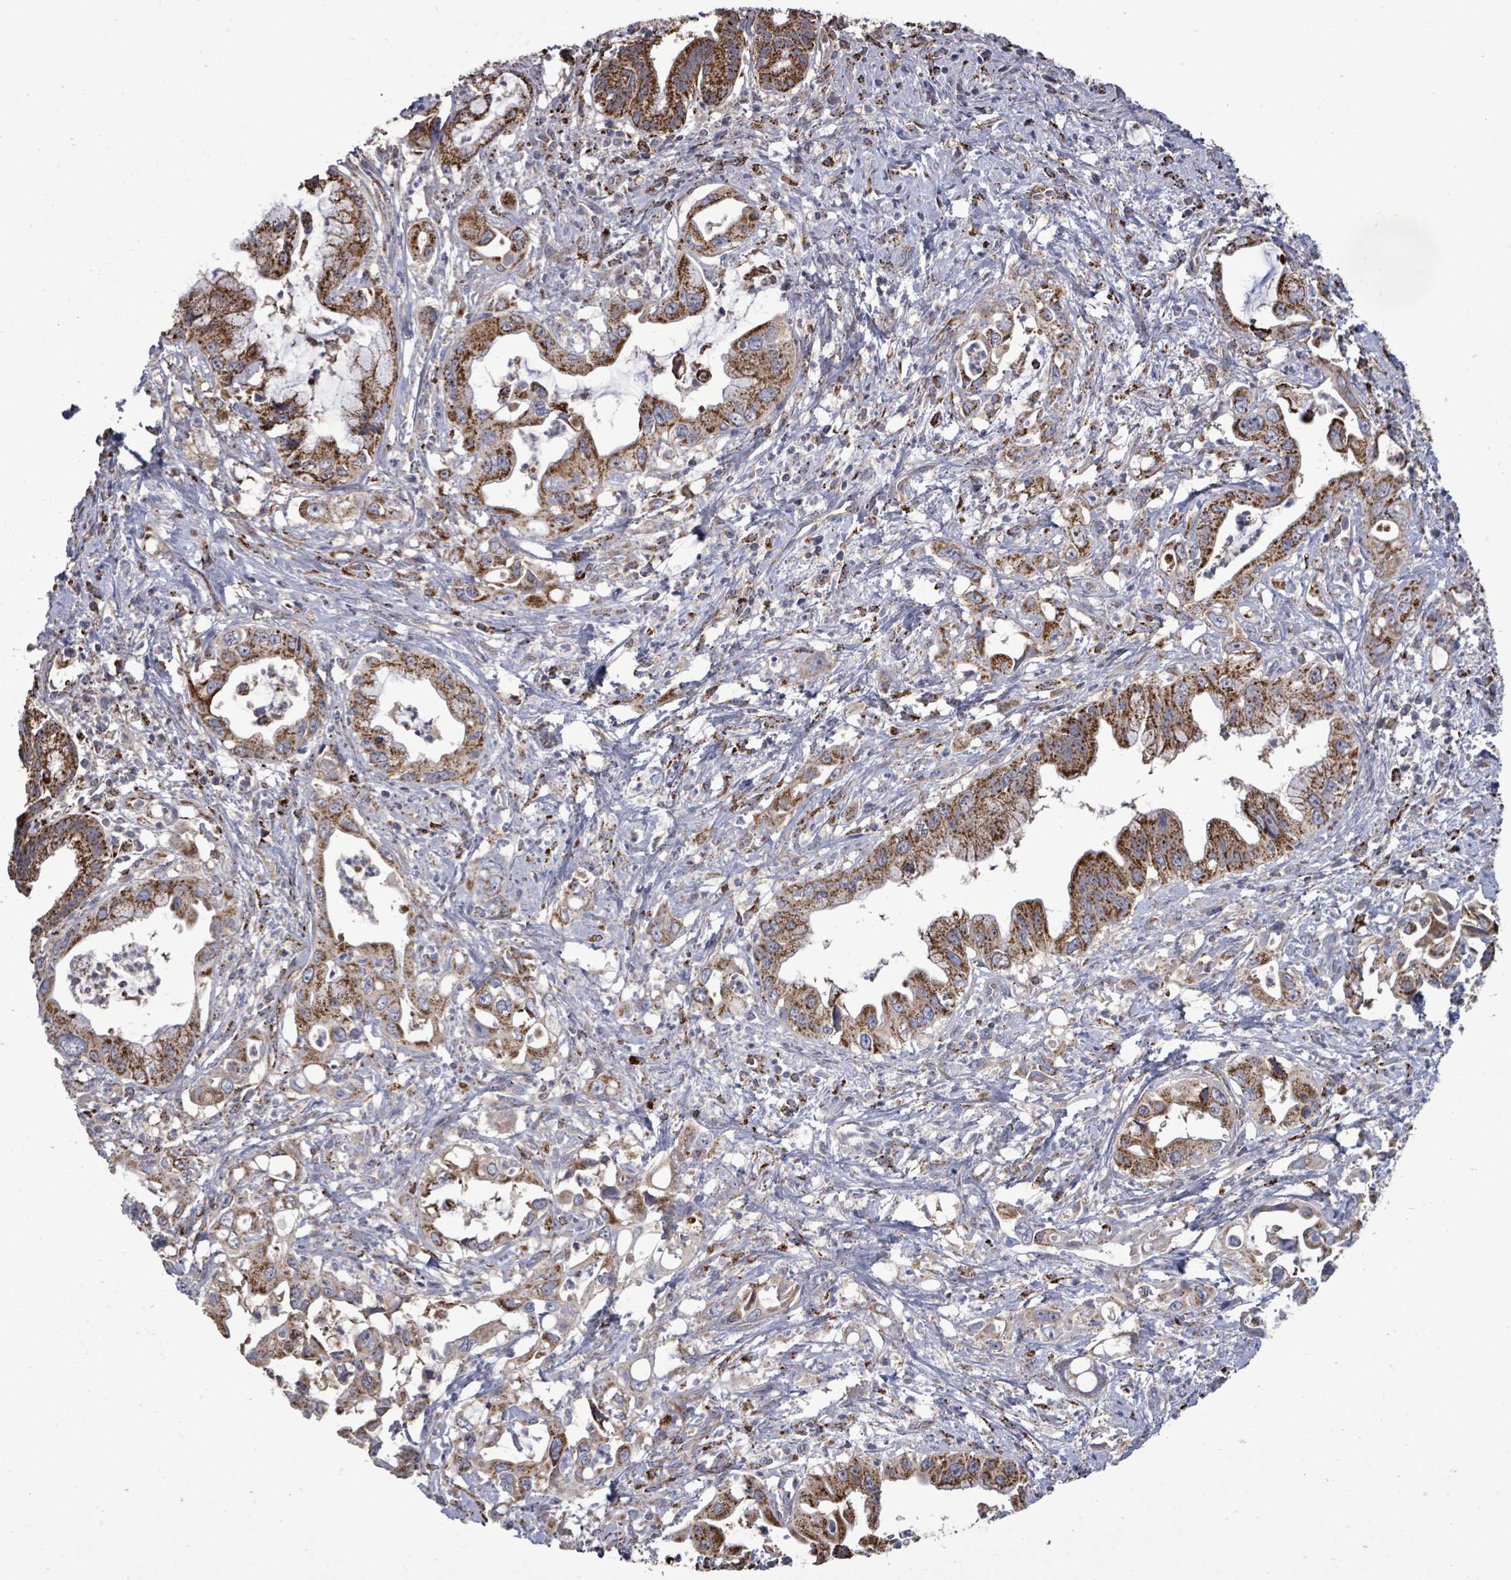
{"staining": {"intensity": "strong", "quantity": "25%-75%", "location": "cytoplasmic/membranous"}, "tissue": "pancreatic cancer", "cell_type": "Tumor cells", "image_type": "cancer", "snomed": [{"axis": "morphology", "description": "Adenocarcinoma, NOS"}, {"axis": "topography", "description": "Pancreas"}], "caption": "Immunohistochemistry (IHC) of human pancreatic adenocarcinoma shows high levels of strong cytoplasmic/membranous expression in about 25%-75% of tumor cells. (Stains: DAB in brown, nuclei in blue, Microscopy: brightfield microscopy at high magnification).", "gene": "MTMR12", "patient": {"sex": "male", "age": 61}}